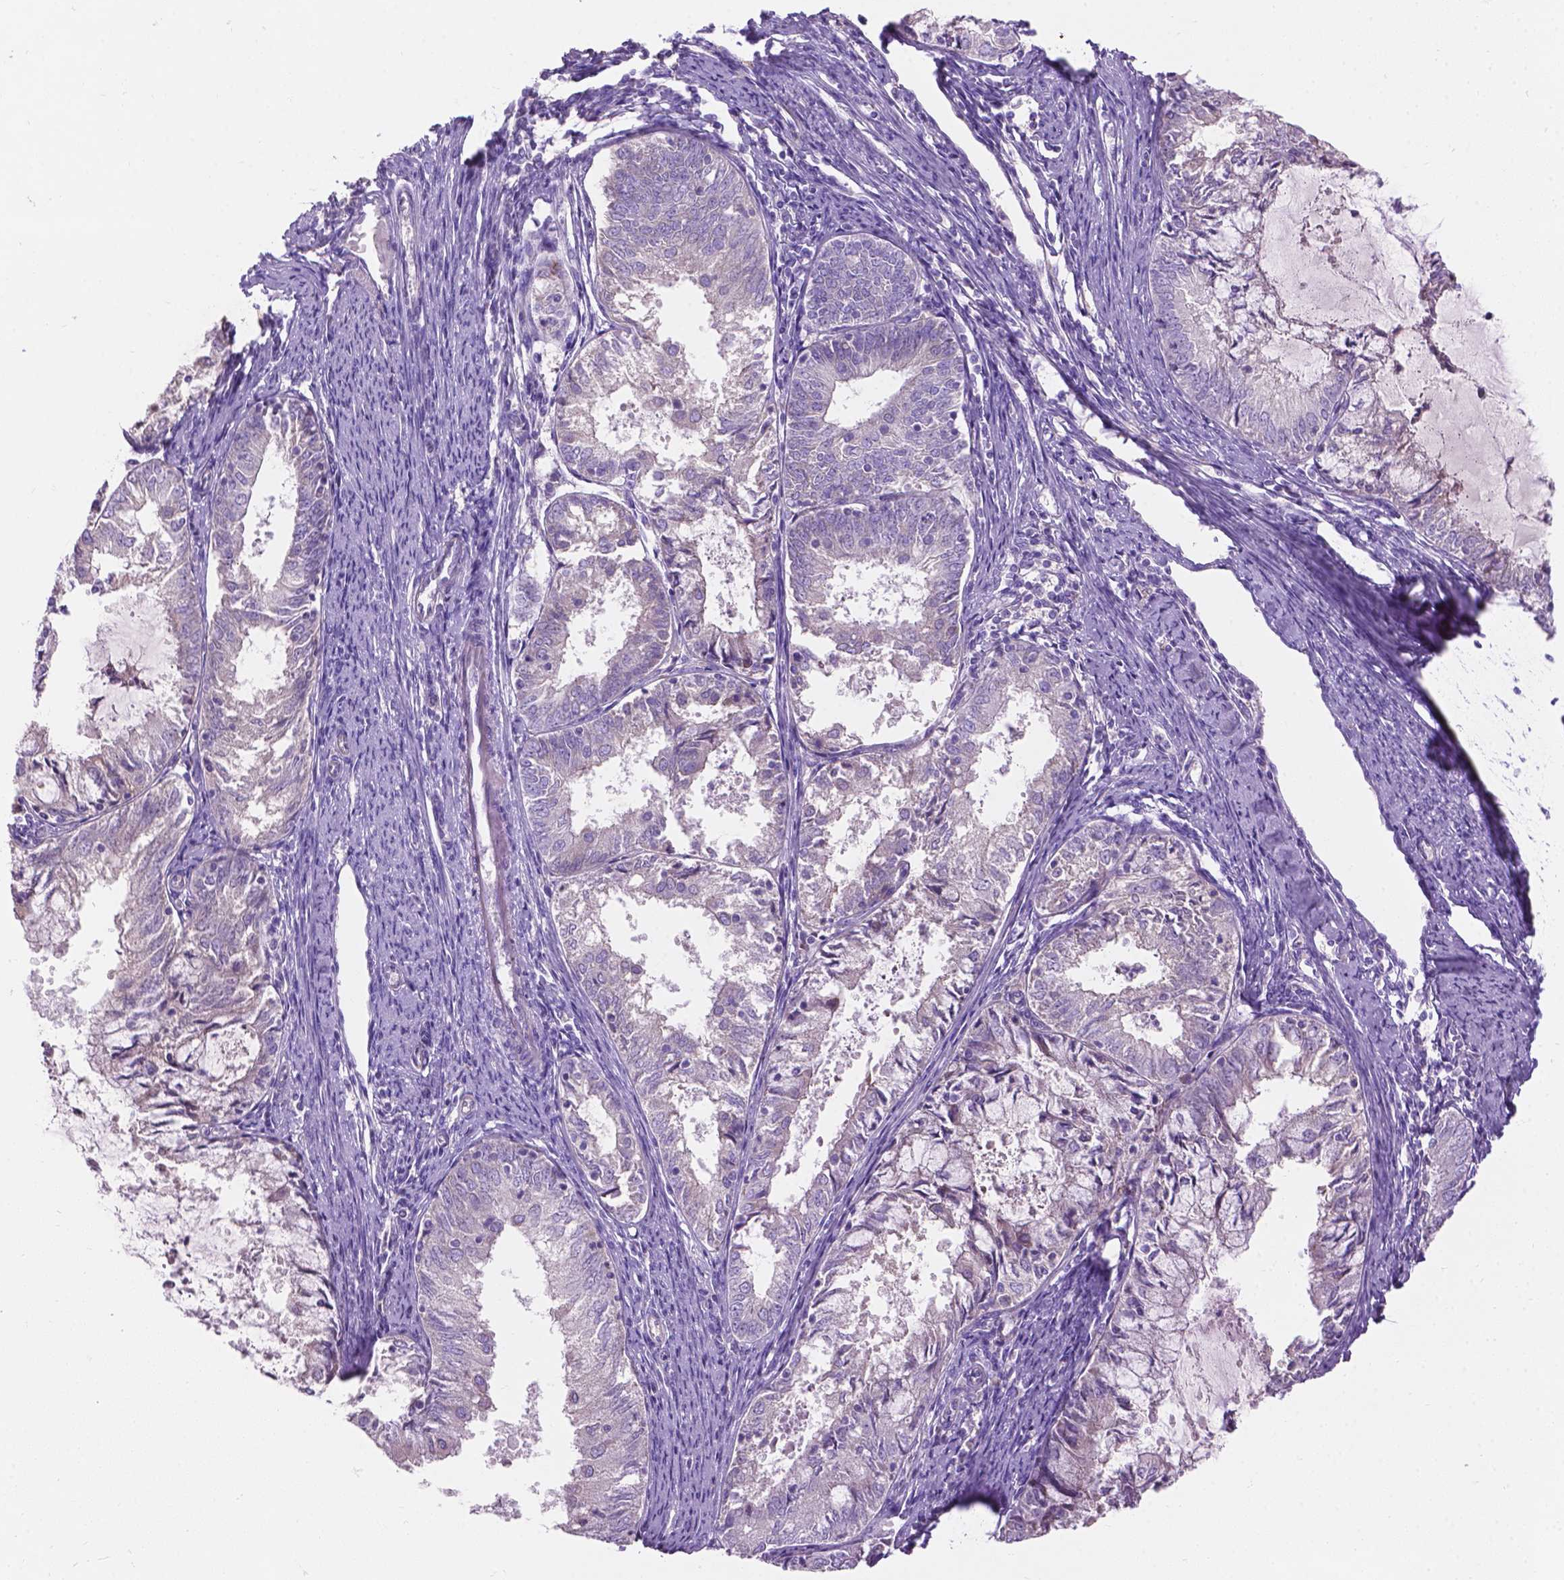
{"staining": {"intensity": "negative", "quantity": "none", "location": "none"}, "tissue": "endometrial cancer", "cell_type": "Tumor cells", "image_type": "cancer", "snomed": [{"axis": "morphology", "description": "Adenocarcinoma, NOS"}, {"axis": "topography", "description": "Endometrium"}], "caption": "Immunohistochemistry histopathology image of human endometrial cancer (adenocarcinoma) stained for a protein (brown), which demonstrates no positivity in tumor cells.", "gene": "NOXO1", "patient": {"sex": "female", "age": 57}}